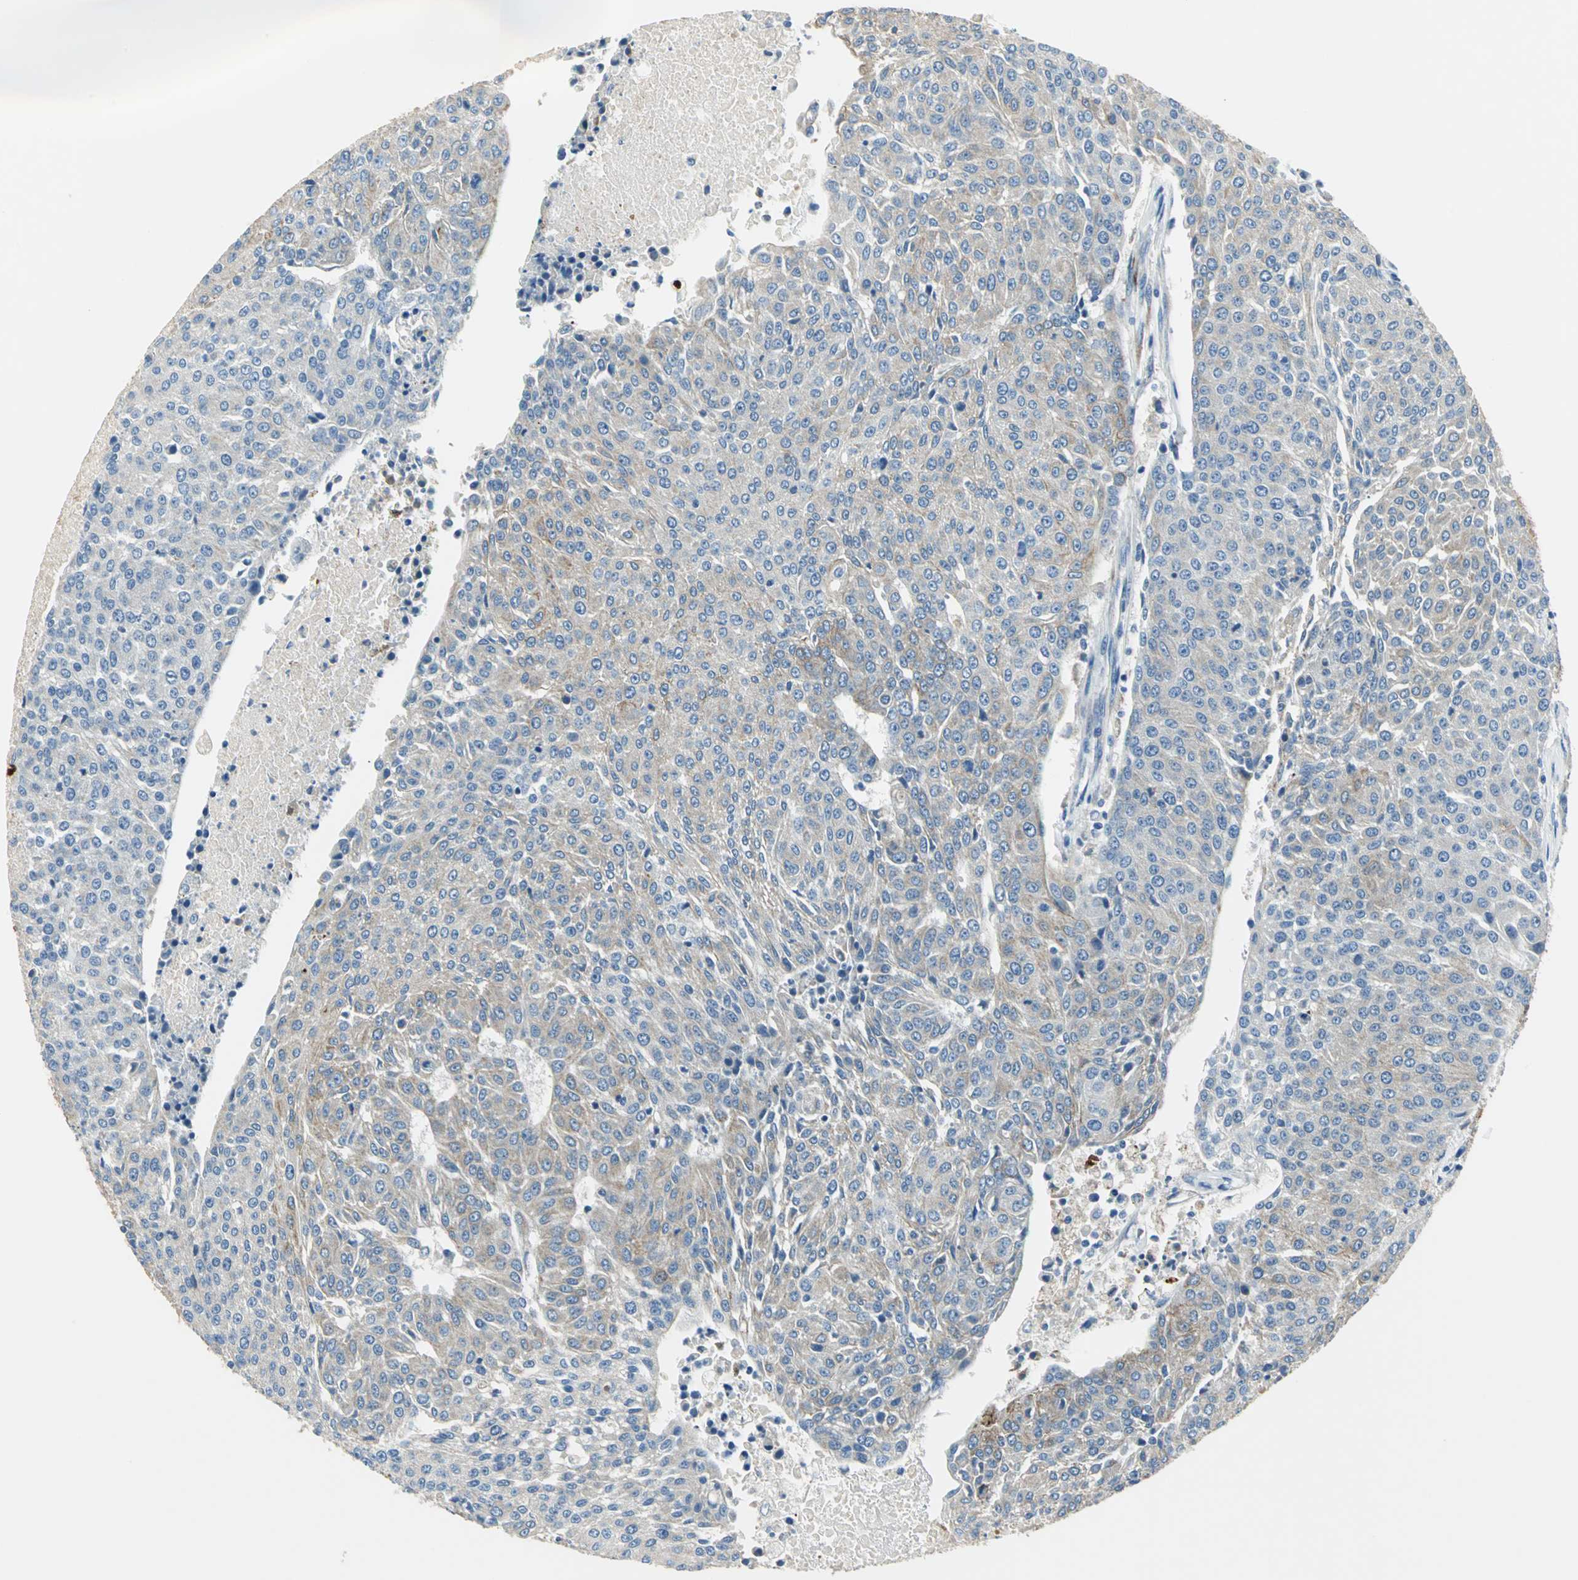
{"staining": {"intensity": "weak", "quantity": ">75%", "location": "cytoplasmic/membranous"}, "tissue": "urothelial cancer", "cell_type": "Tumor cells", "image_type": "cancer", "snomed": [{"axis": "morphology", "description": "Urothelial carcinoma, High grade"}, {"axis": "topography", "description": "Urinary bladder"}], "caption": "Protein expression analysis of urothelial carcinoma (high-grade) exhibits weak cytoplasmic/membranous positivity in approximately >75% of tumor cells. The staining is performed using DAB brown chromogen to label protein expression. The nuclei are counter-stained blue using hematoxylin.", "gene": "B3GNT2", "patient": {"sex": "female", "age": 85}}